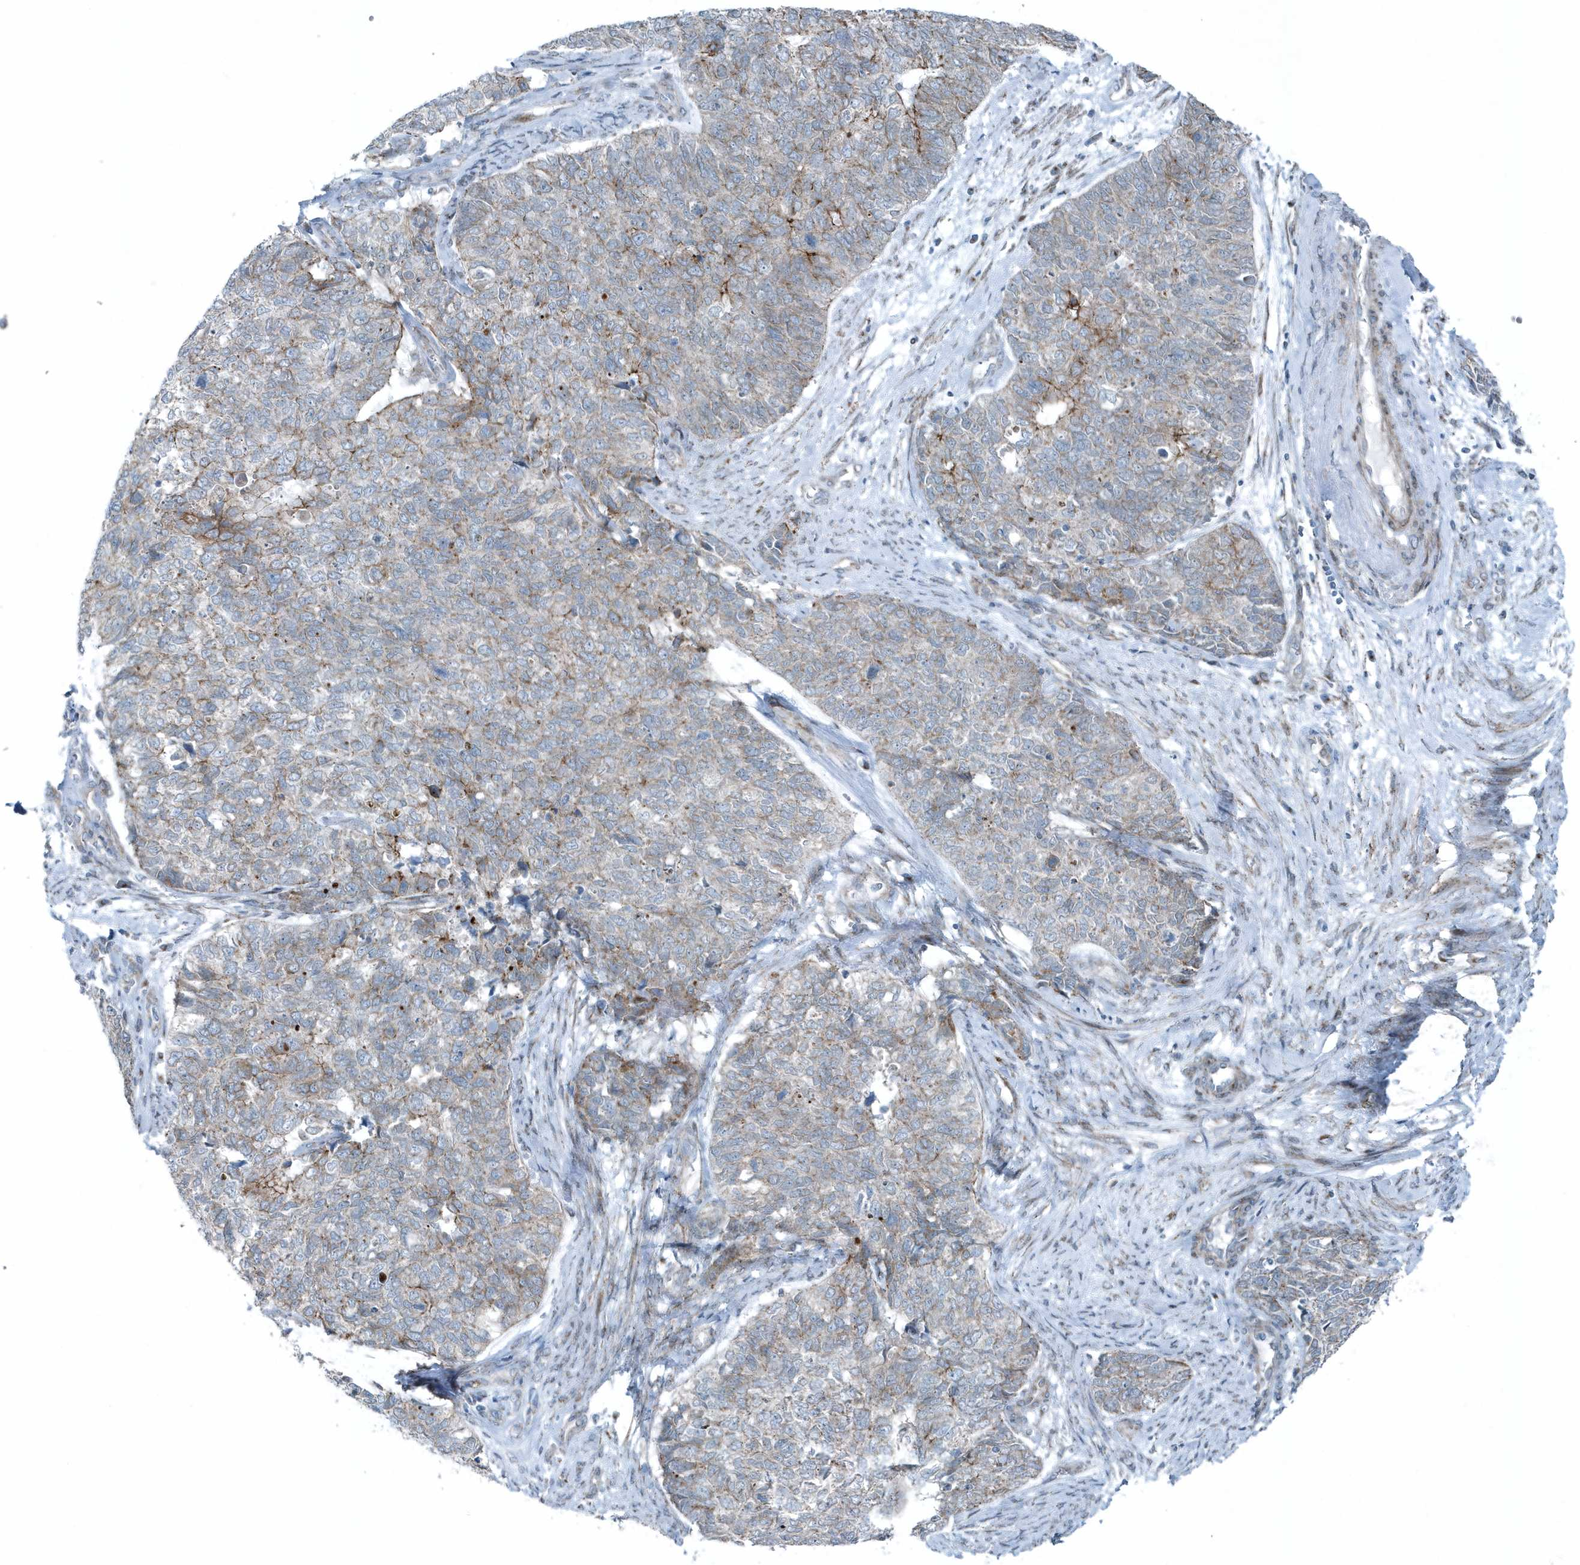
{"staining": {"intensity": "moderate", "quantity": "<25%", "location": "cytoplasmic/membranous"}, "tissue": "cervical cancer", "cell_type": "Tumor cells", "image_type": "cancer", "snomed": [{"axis": "morphology", "description": "Squamous cell carcinoma, NOS"}, {"axis": "topography", "description": "Cervix"}], "caption": "A histopathology image showing moderate cytoplasmic/membranous staining in about <25% of tumor cells in cervical squamous cell carcinoma, as visualized by brown immunohistochemical staining.", "gene": "GCC2", "patient": {"sex": "female", "age": 63}}